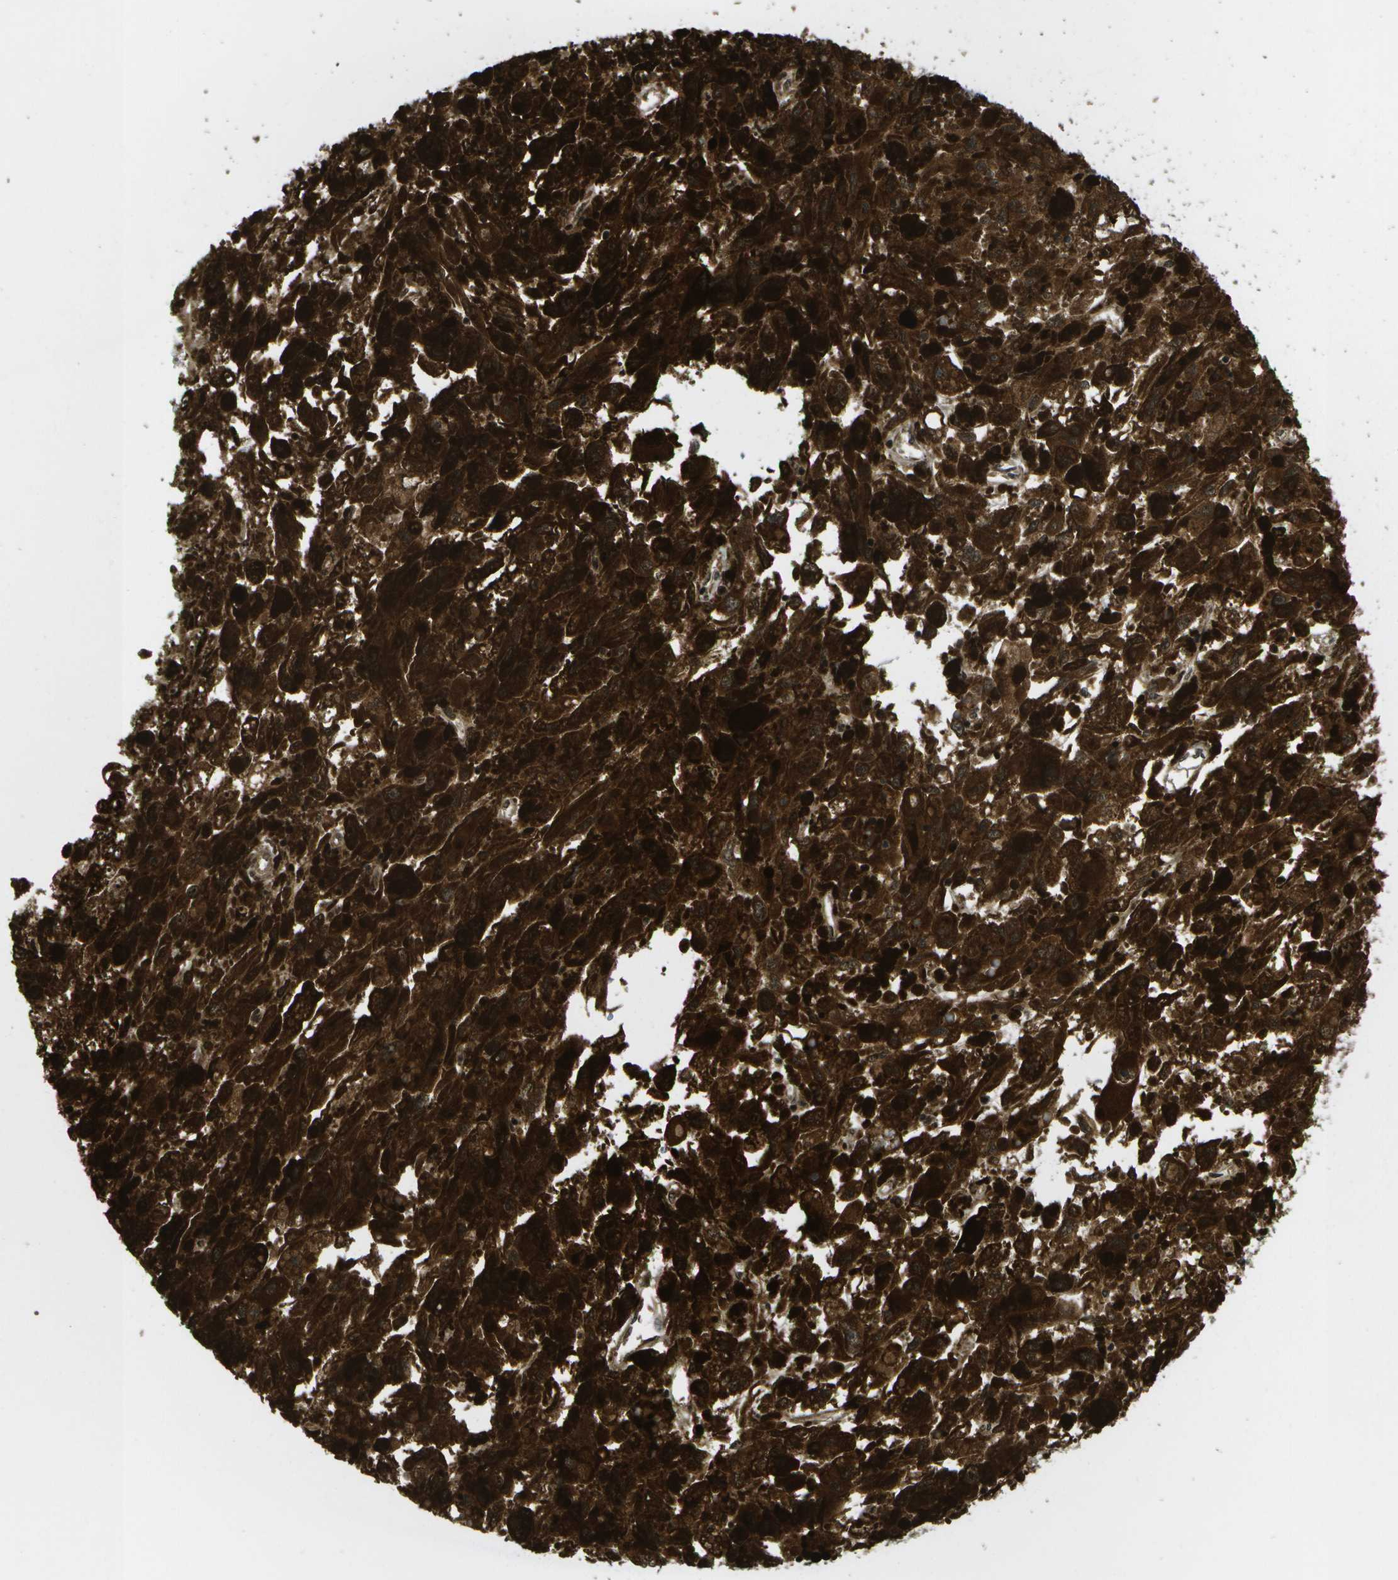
{"staining": {"intensity": "strong", "quantity": ">75%", "location": "cytoplasmic/membranous"}, "tissue": "melanoma", "cell_type": "Tumor cells", "image_type": "cancer", "snomed": [{"axis": "morphology", "description": "Malignant melanoma, NOS"}, {"axis": "topography", "description": "Skin"}], "caption": "Malignant melanoma was stained to show a protein in brown. There is high levels of strong cytoplasmic/membranous positivity in approximately >75% of tumor cells.", "gene": "AXIN2", "patient": {"sex": "female", "age": 104}}